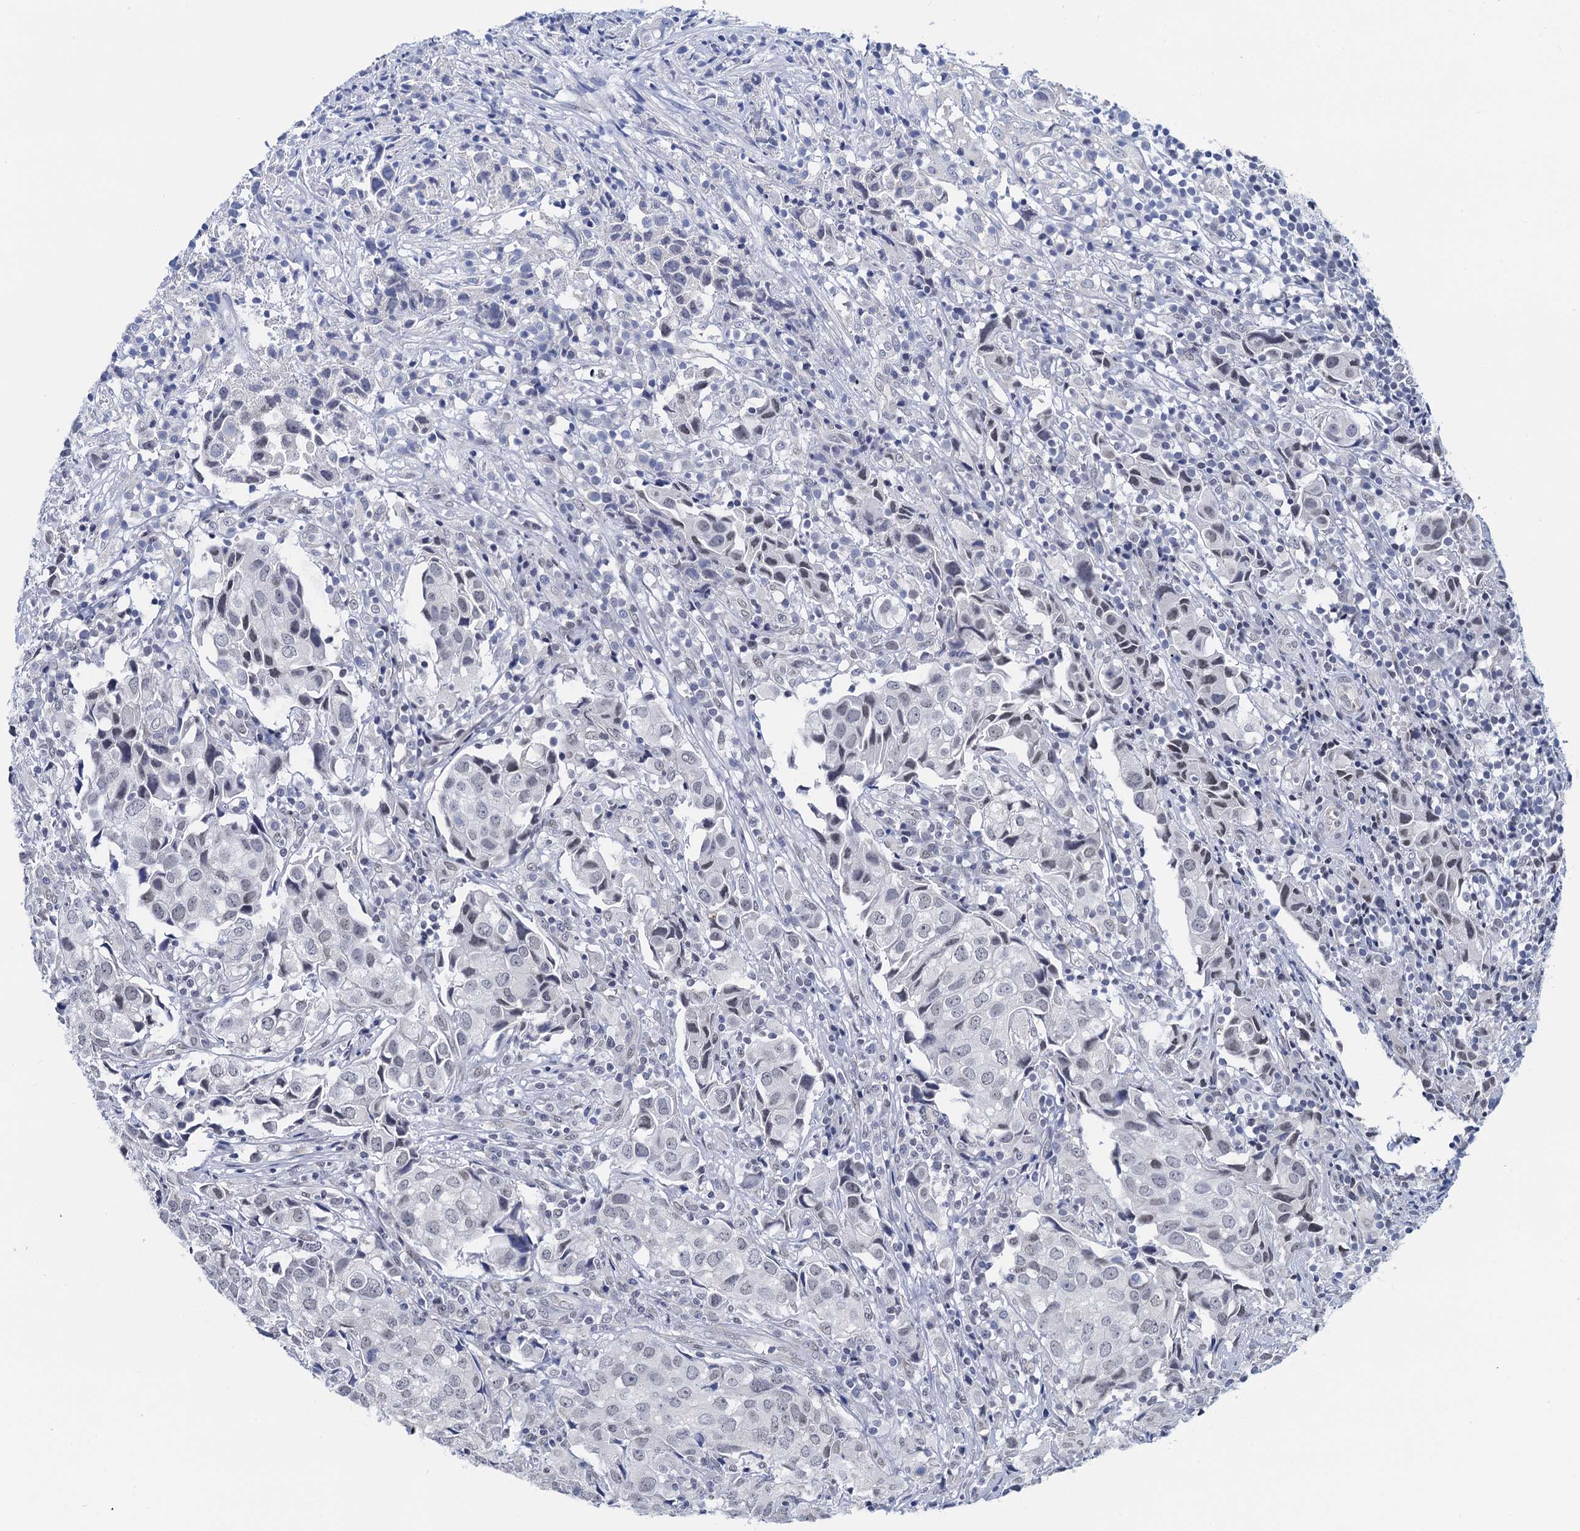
{"staining": {"intensity": "weak", "quantity": "<25%", "location": "nuclear"}, "tissue": "urothelial cancer", "cell_type": "Tumor cells", "image_type": "cancer", "snomed": [{"axis": "morphology", "description": "Urothelial carcinoma, High grade"}, {"axis": "topography", "description": "Urinary bladder"}], "caption": "High-grade urothelial carcinoma was stained to show a protein in brown. There is no significant staining in tumor cells.", "gene": "C16orf87", "patient": {"sex": "female", "age": 75}}